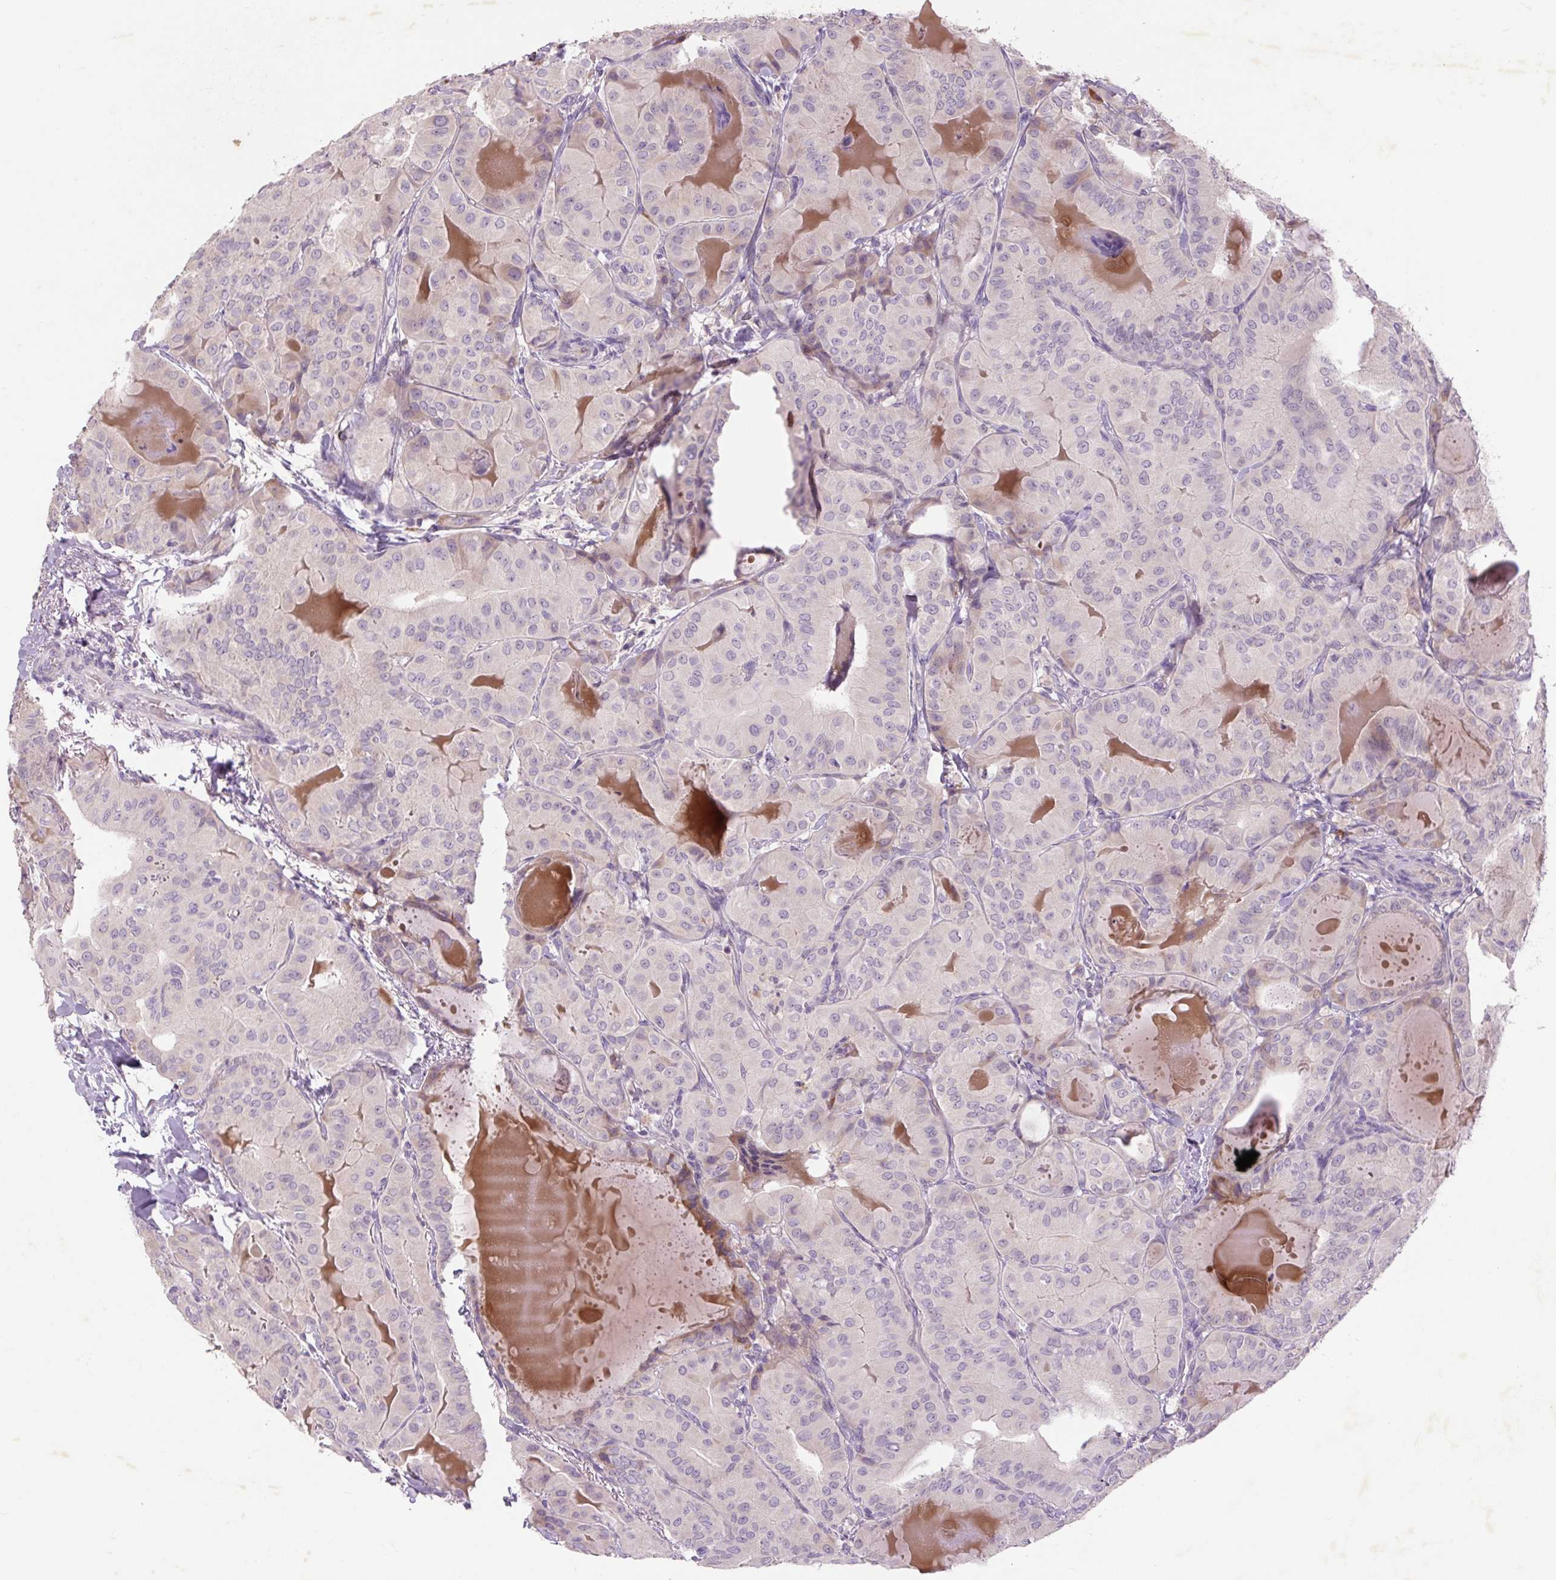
{"staining": {"intensity": "negative", "quantity": "none", "location": "none"}, "tissue": "thyroid cancer", "cell_type": "Tumor cells", "image_type": "cancer", "snomed": [{"axis": "morphology", "description": "Papillary adenocarcinoma, NOS"}, {"axis": "topography", "description": "Thyroid gland"}], "caption": "Thyroid cancer (papillary adenocarcinoma) was stained to show a protein in brown. There is no significant expression in tumor cells.", "gene": "TMEM100", "patient": {"sex": "female", "age": 68}}